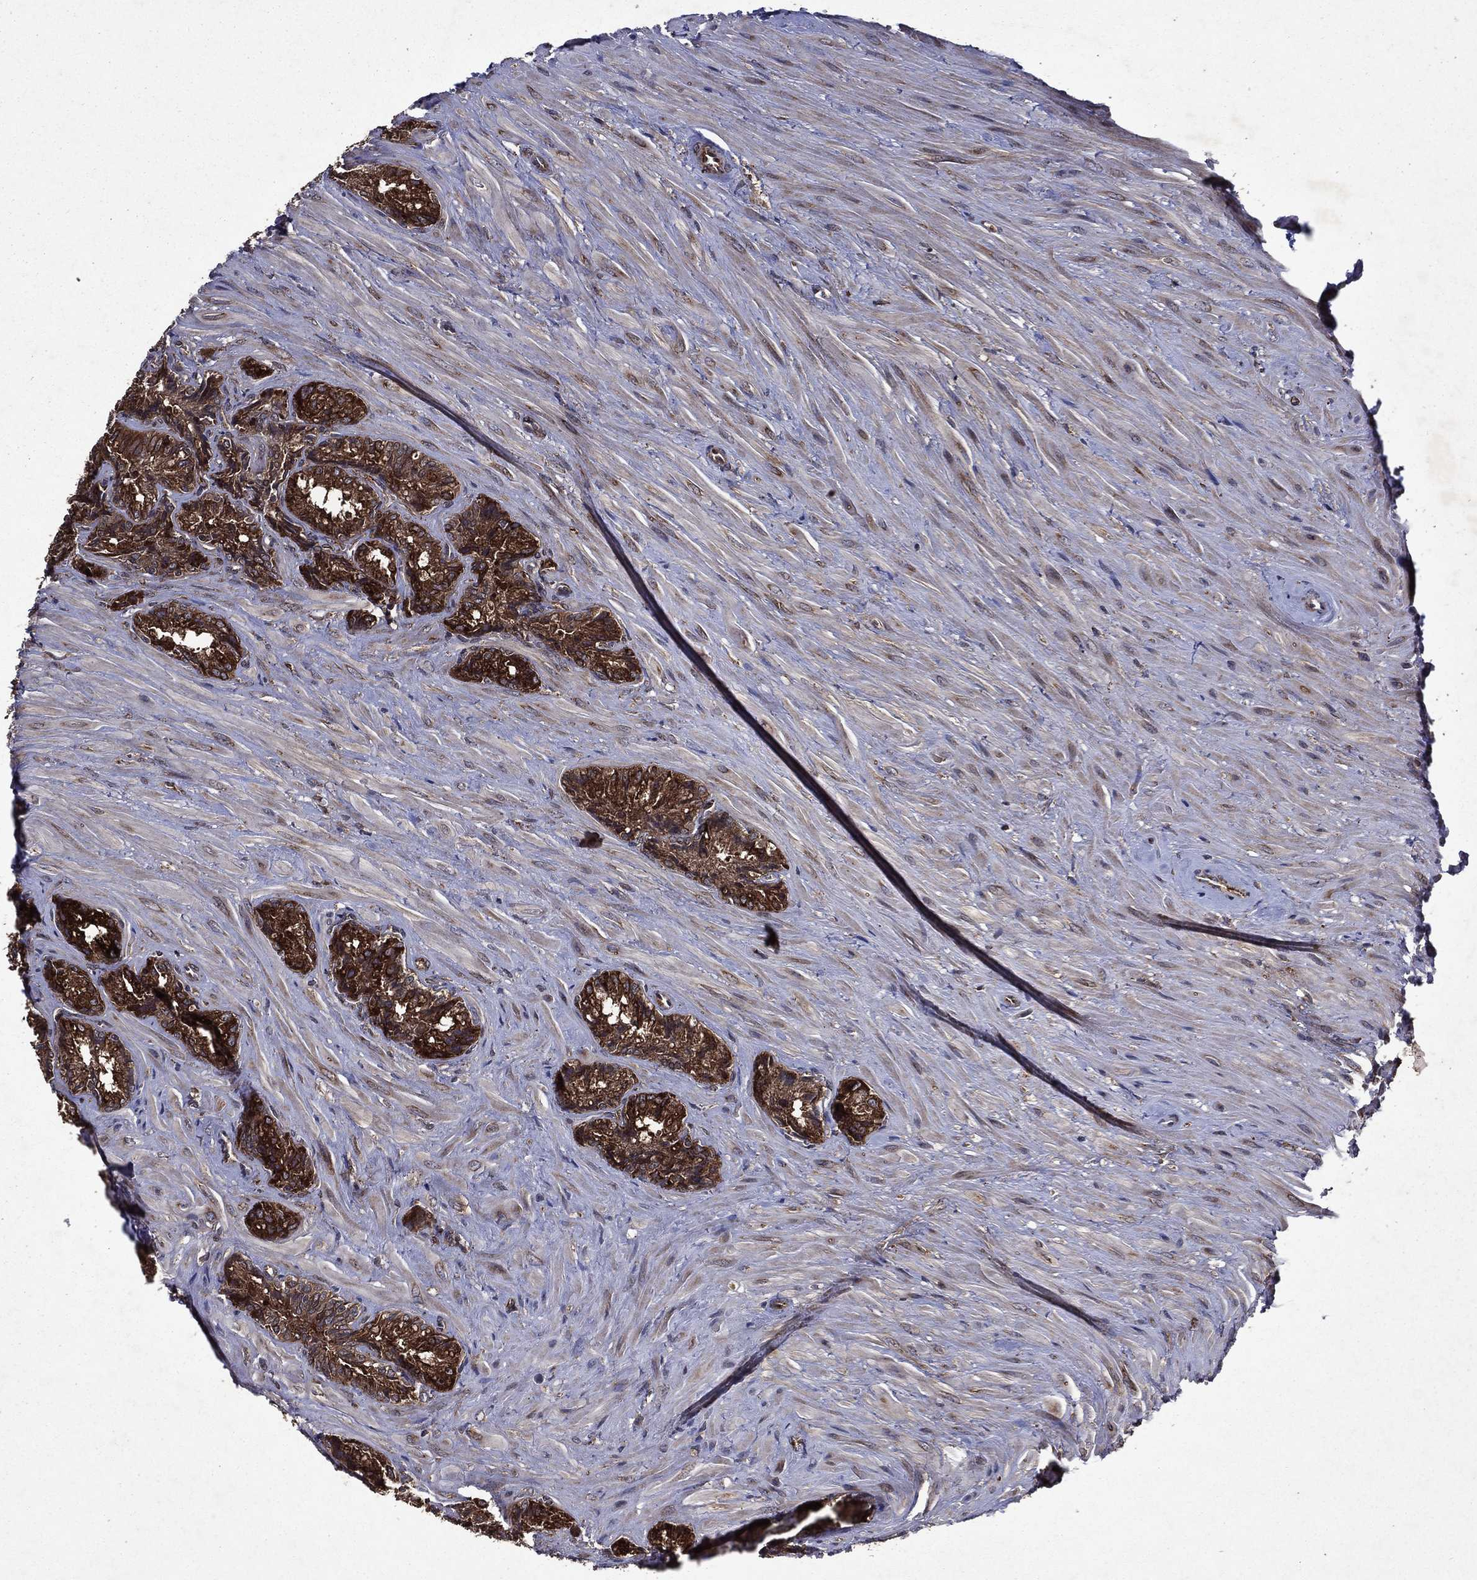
{"staining": {"intensity": "strong", "quantity": ">75%", "location": "cytoplasmic/membranous"}, "tissue": "seminal vesicle", "cell_type": "Glandular cells", "image_type": "normal", "snomed": [{"axis": "morphology", "description": "Normal tissue, NOS"}, {"axis": "topography", "description": "Seminal veicle"}], "caption": "Brown immunohistochemical staining in normal human seminal vesicle reveals strong cytoplasmic/membranous expression in about >75% of glandular cells.", "gene": "EIF2B4", "patient": {"sex": "male", "age": 68}}